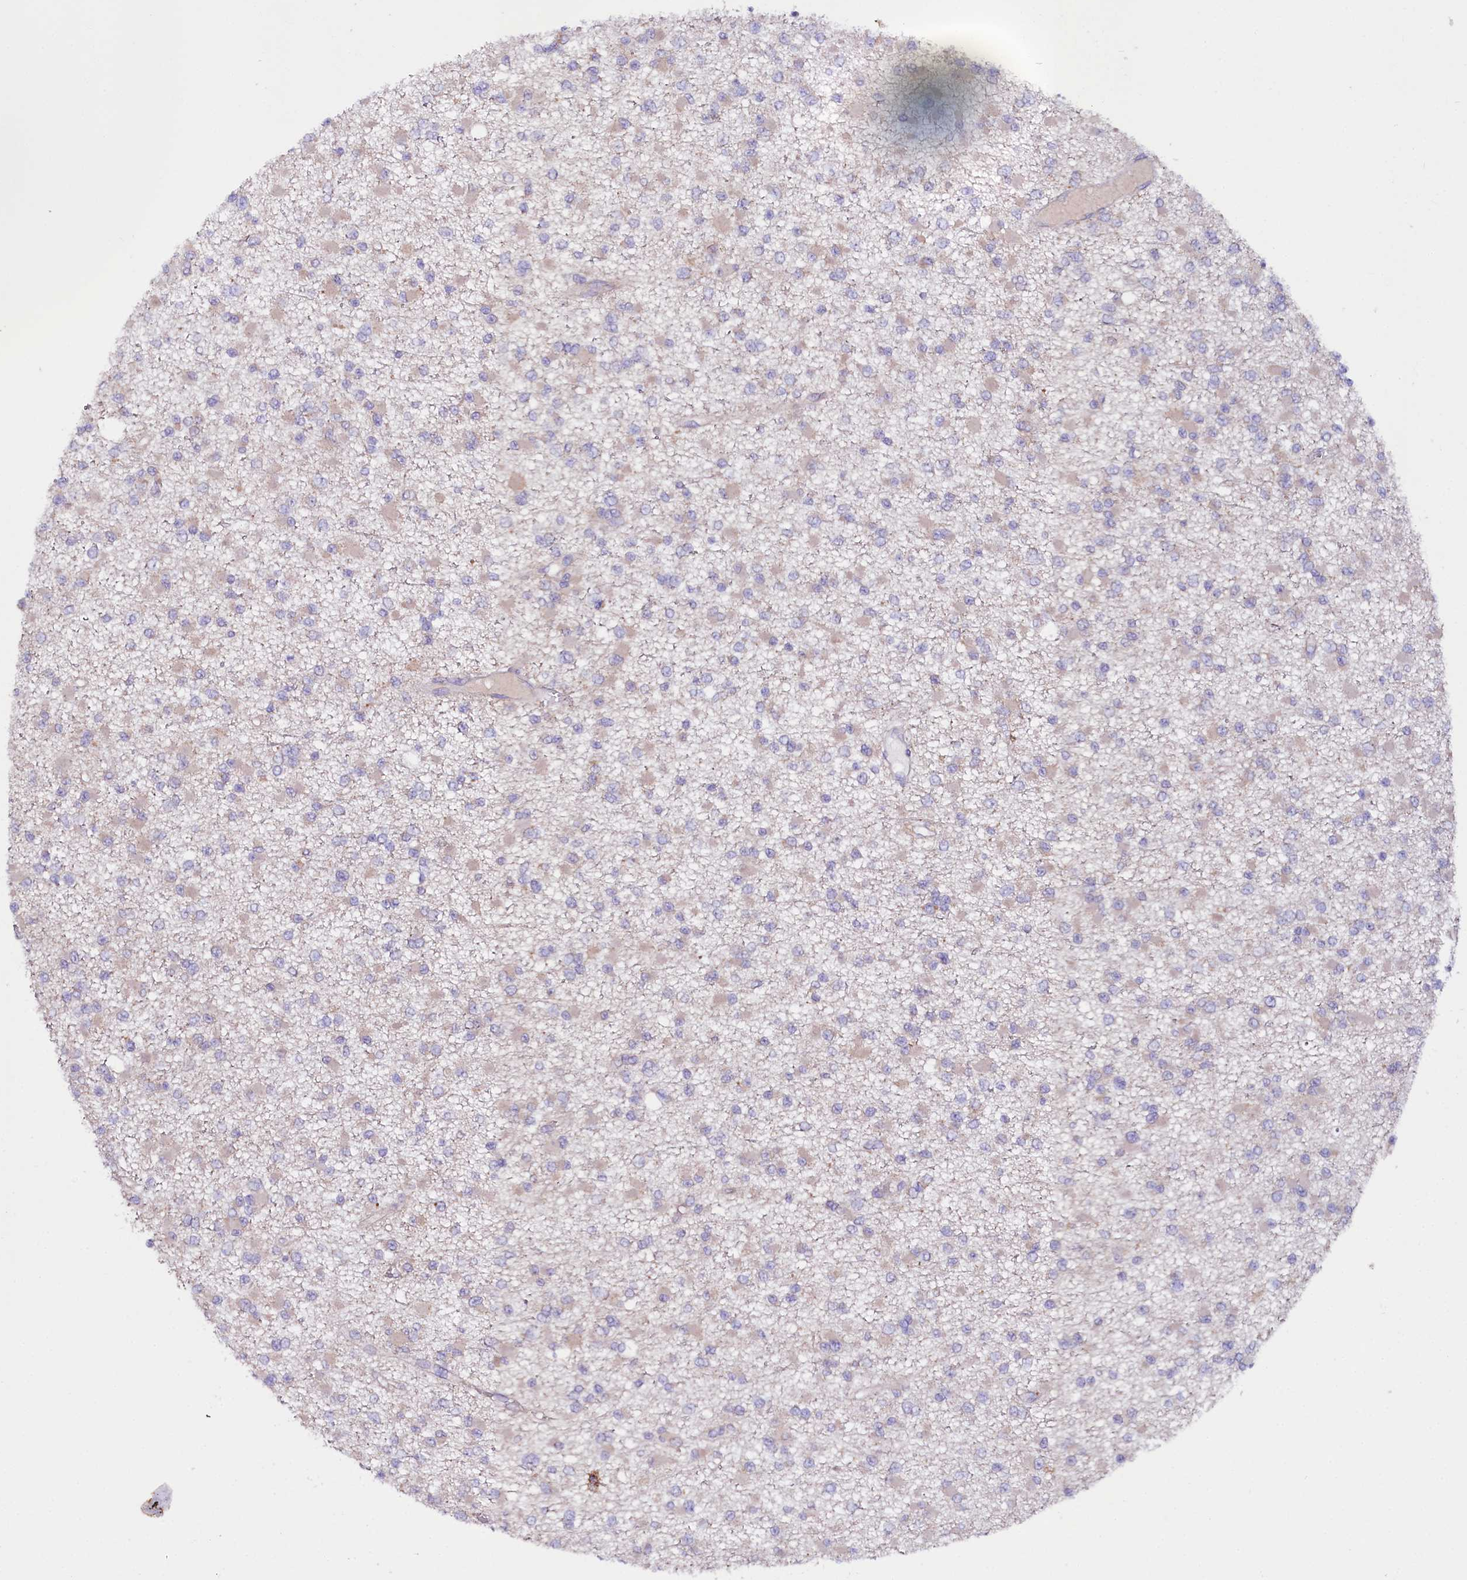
{"staining": {"intensity": "negative", "quantity": "none", "location": "none"}, "tissue": "glioma", "cell_type": "Tumor cells", "image_type": "cancer", "snomed": [{"axis": "morphology", "description": "Glioma, malignant, Low grade"}, {"axis": "topography", "description": "Brain"}], "caption": "Glioma stained for a protein using immunohistochemistry exhibits no staining tumor cells.", "gene": "ZNF45", "patient": {"sex": "female", "age": 22}}